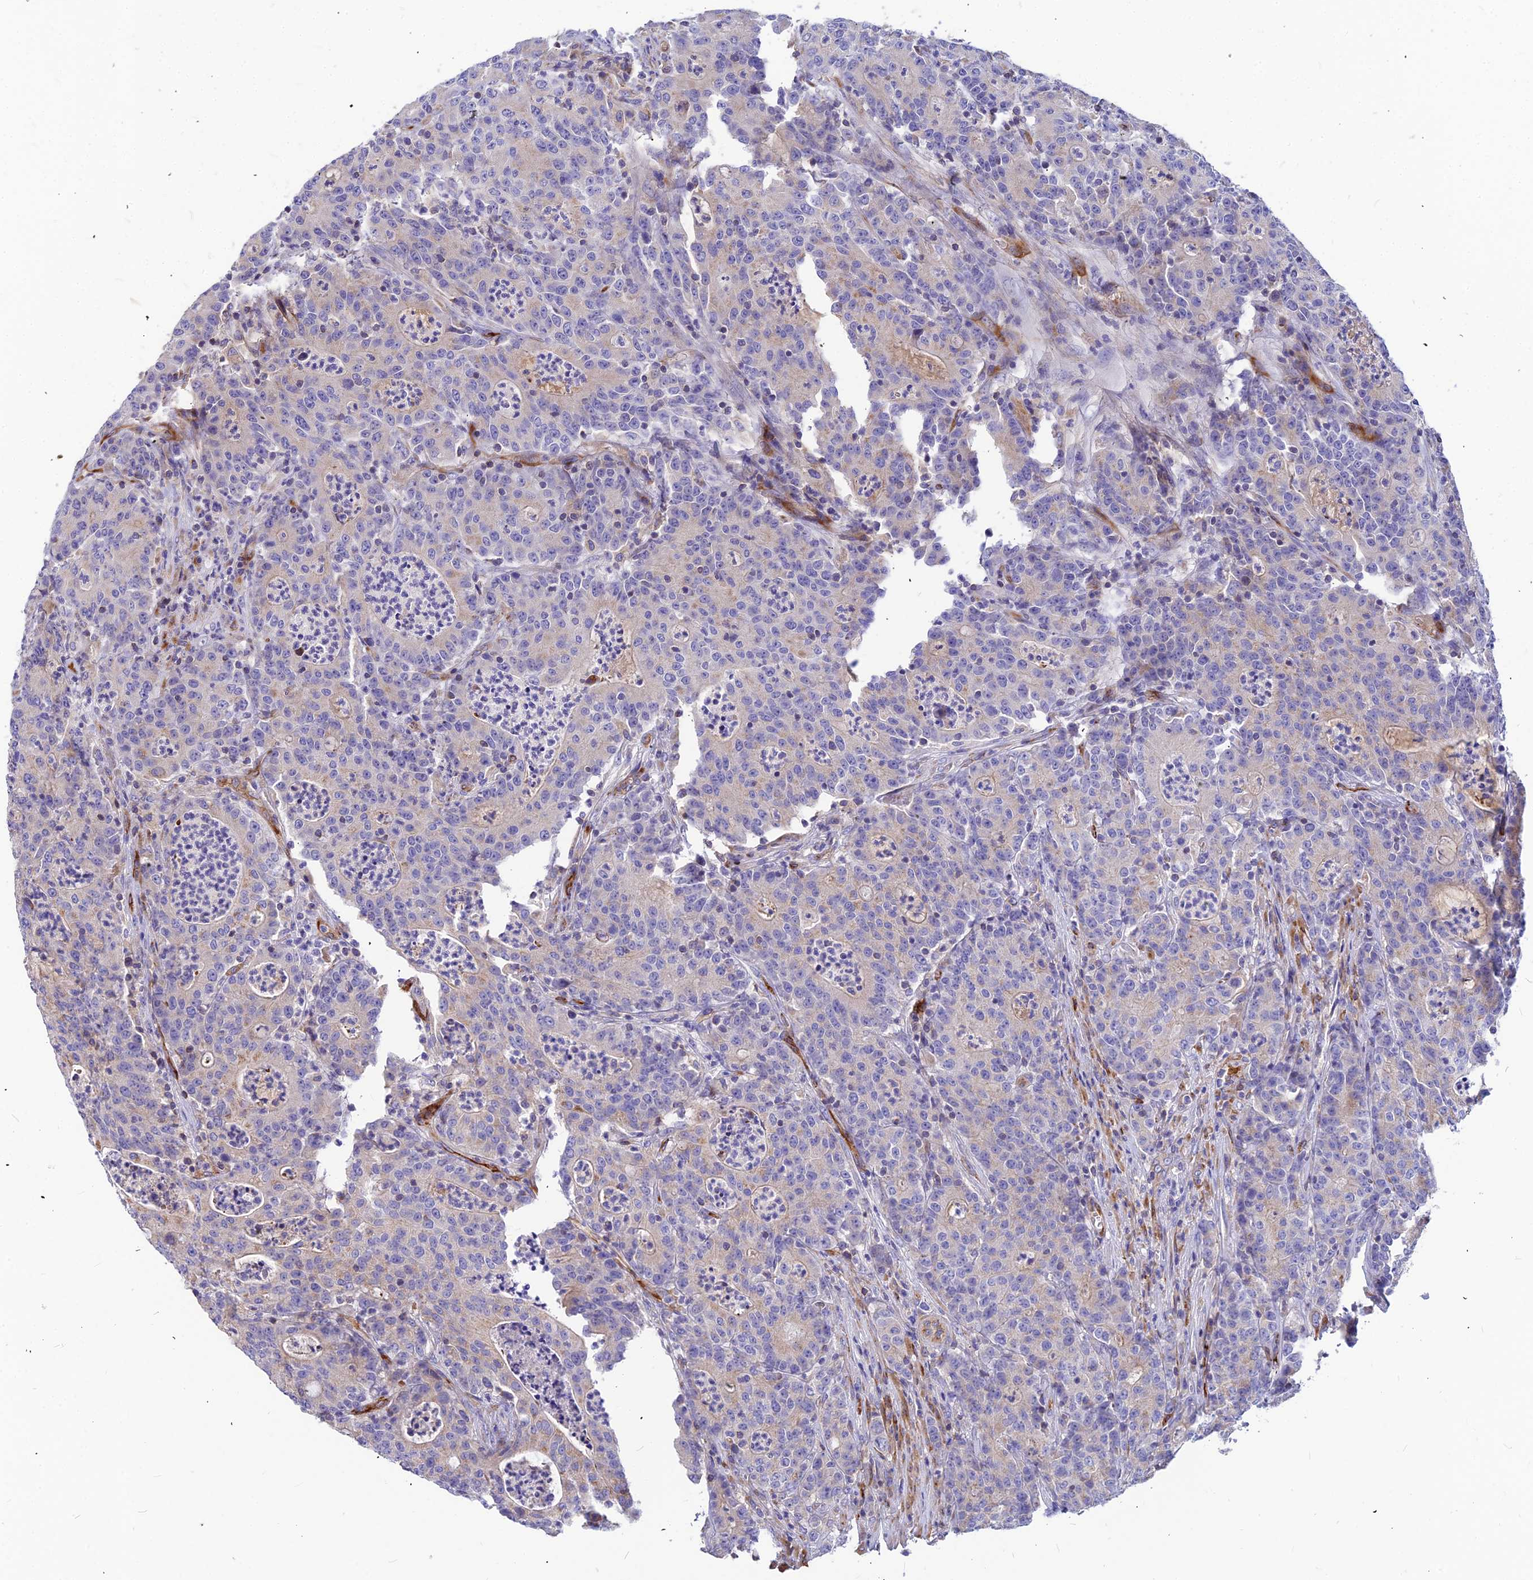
{"staining": {"intensity": "negative", "quantity": "none", "location": "none"}, "tissue": "colorectal cancer", "cell_type": "Tumor cells", "image_type": "cancer", "snomed": [{"axis": "morphology", "description": "Adenocarcinoma, NOS"}, {"axis": "topography", "description": "Colon"}], "caption": "Immunohistochemistry image of neoplastic tissue: human colorectal adenocarcinoma stained with DAB exhibits no significant protein staining in tumor cells.", "gene": "ASPHD1", "patient": {"sex": "male", "age": 83}}